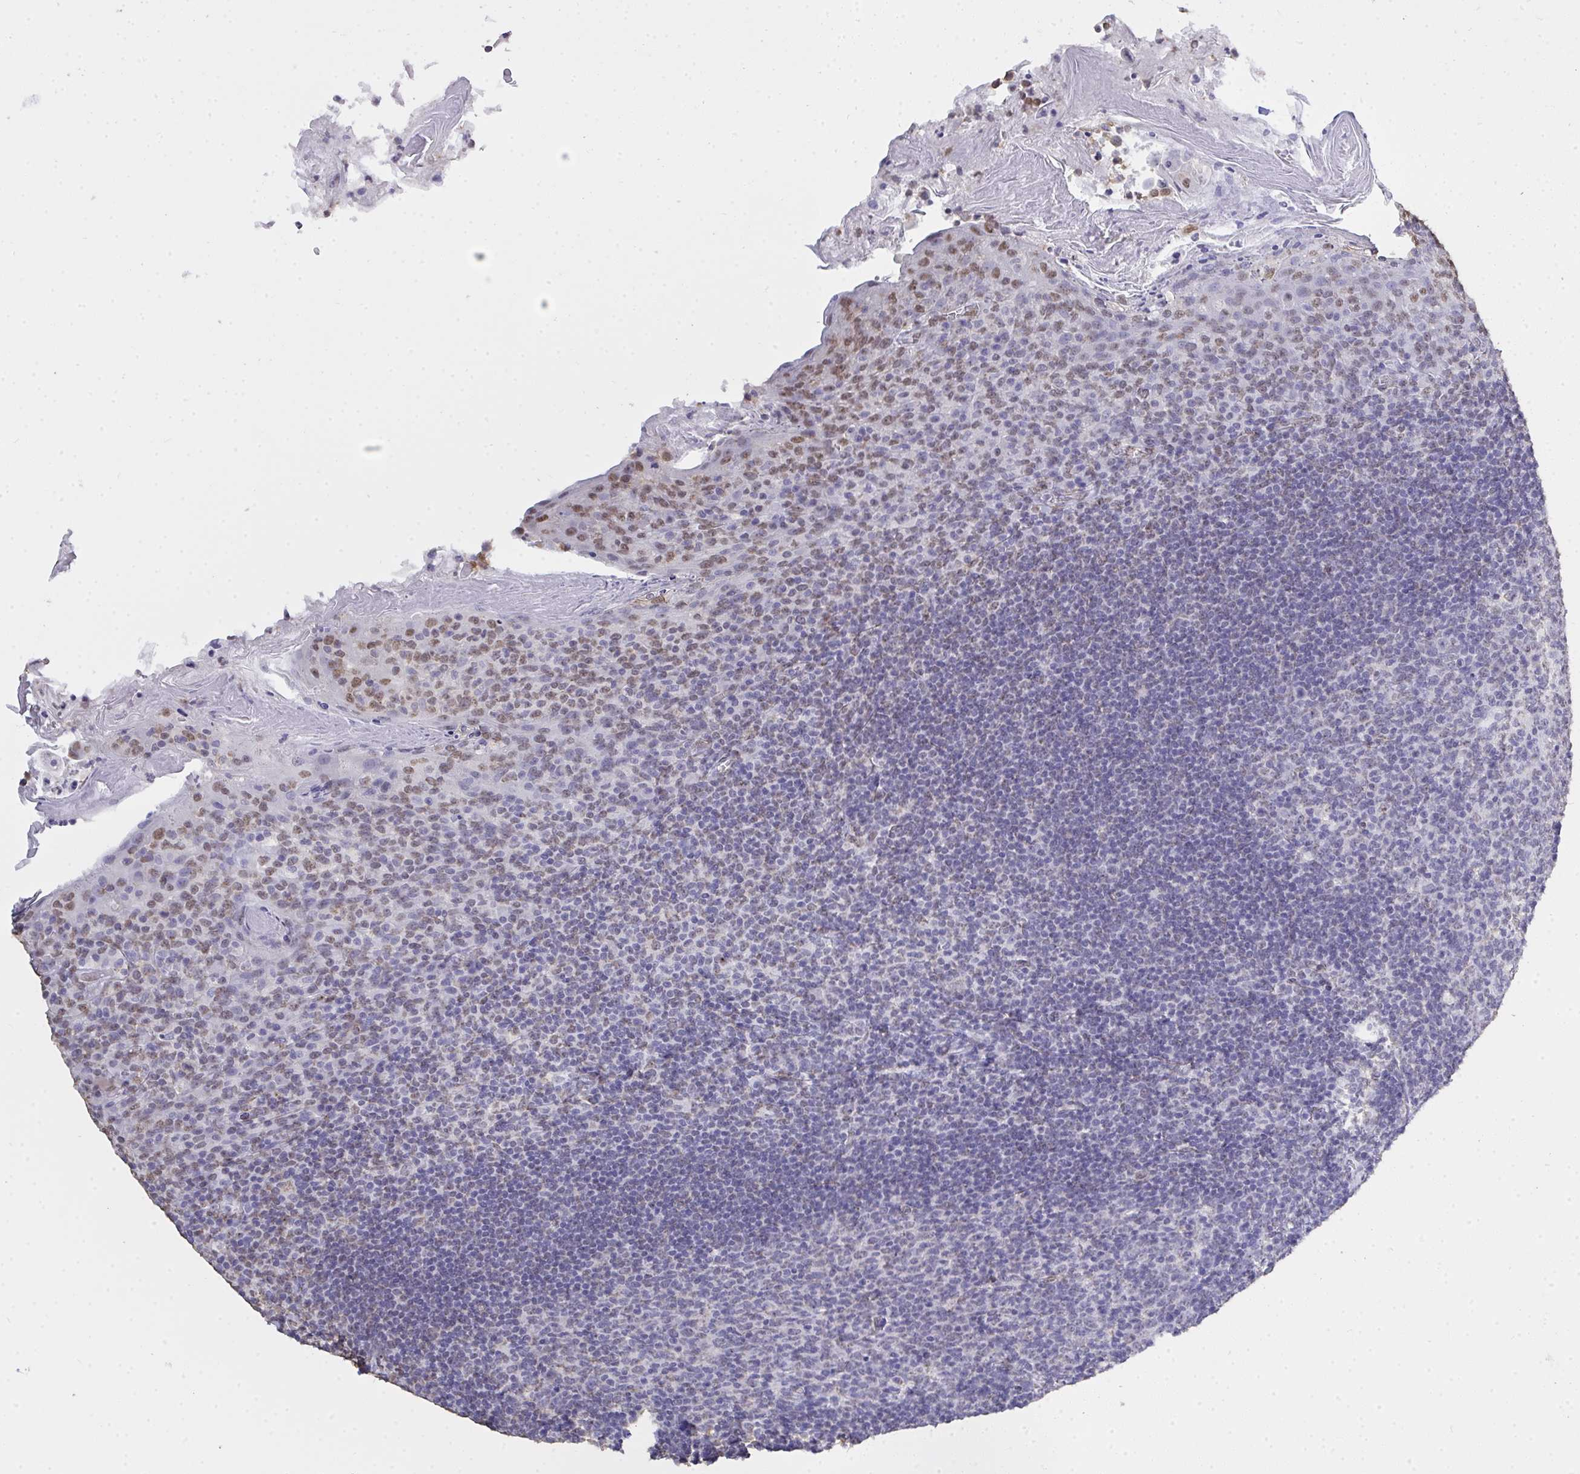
{"staining": {"intensity": "weak", "quantity": "25%-75%", "location": "nuclear"}, "tissue": "tonsil", "cell_type": "Germinal center cells", "image_type": "normal", "snomed": [{"axis": "morphology", "description": "Normal tissue, NOS"}, {"axis": "topography", "description": "Tonsil"}], "caption": "Germinal center cells display low levels of weak nuclear positivity in about 25%-75% of cells in benign human tonsil.", "gene": "SEMA6B", "patient": {"sex": "female", "age": 10}}